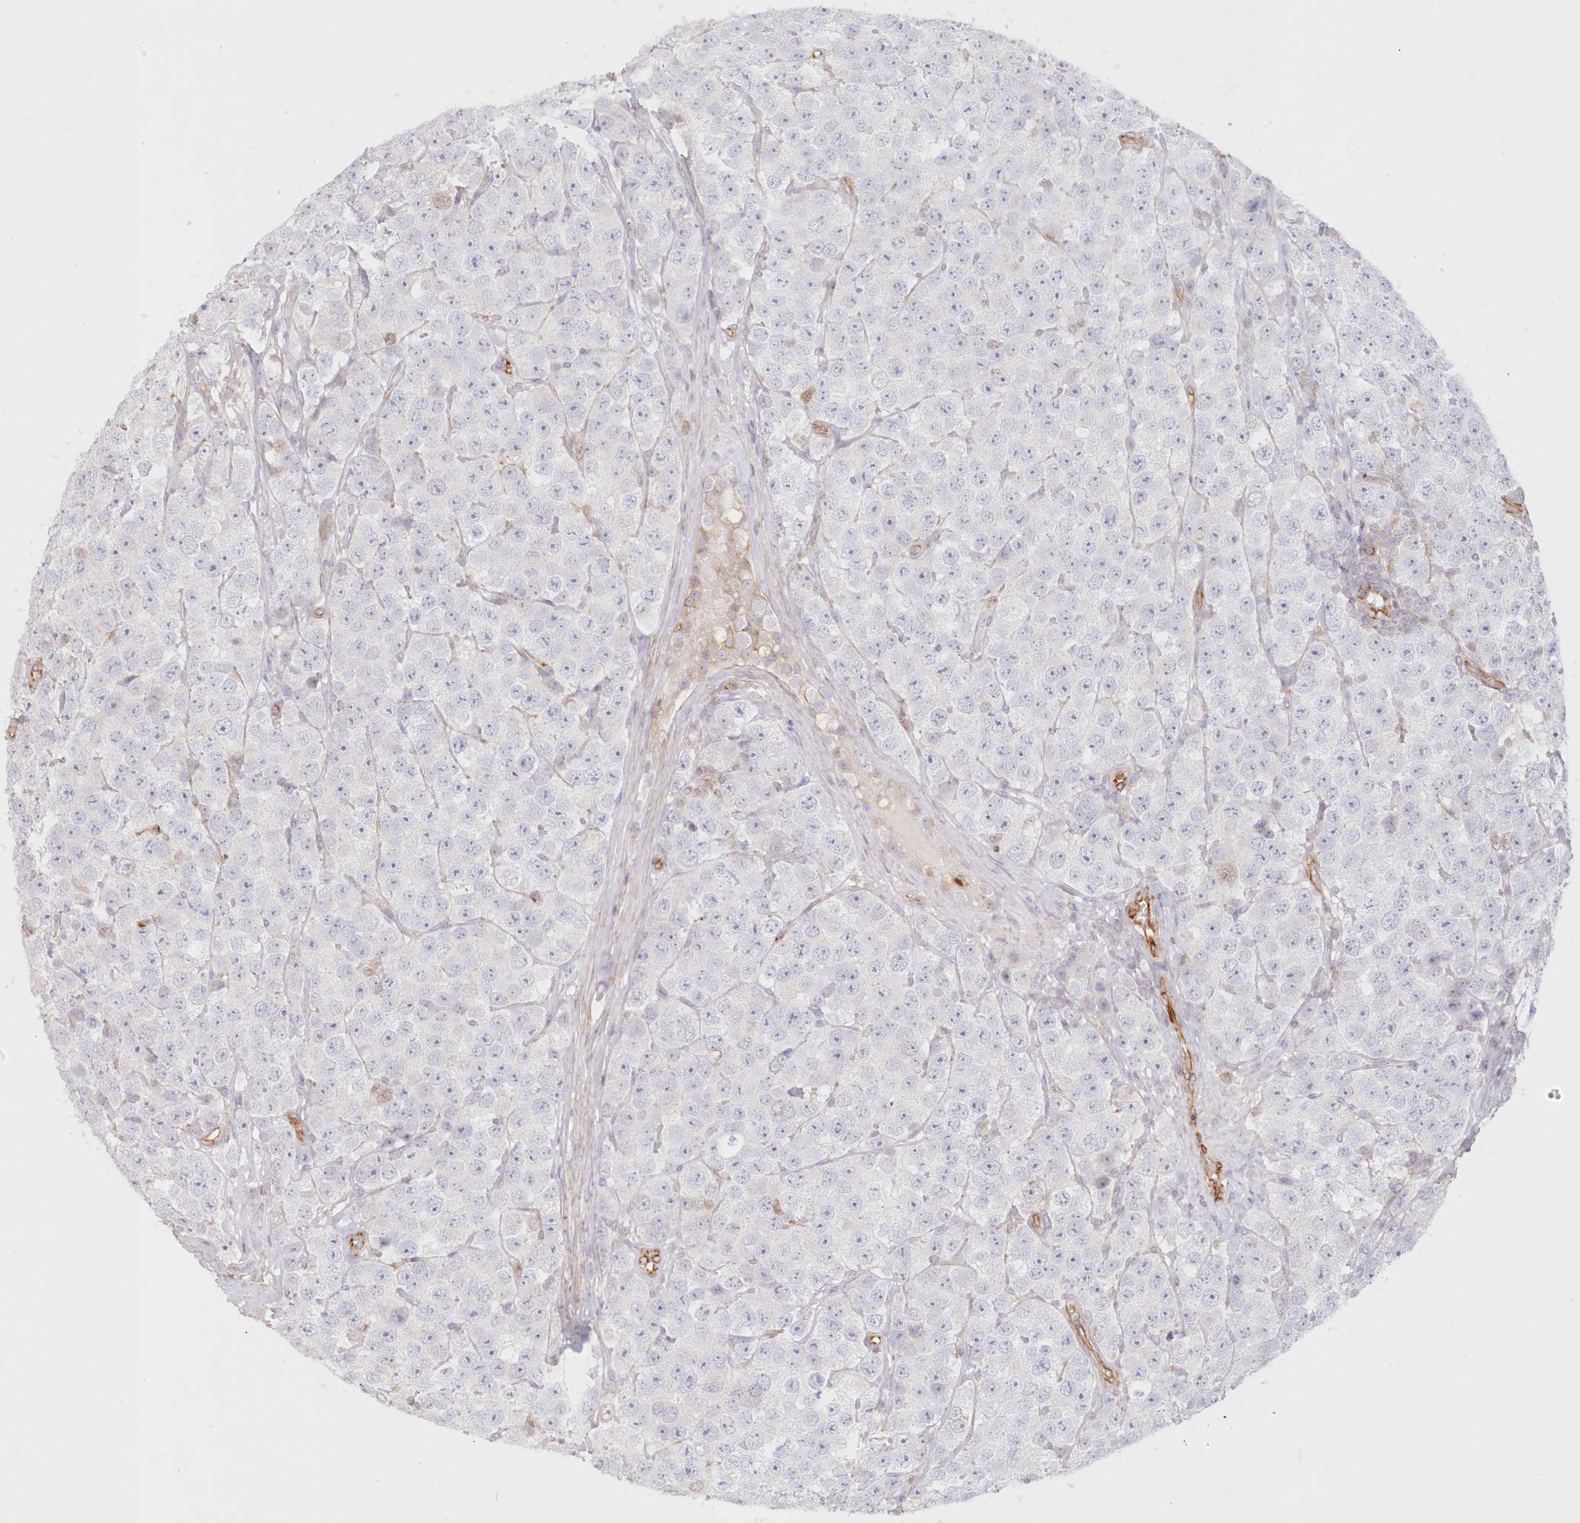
{"staining": {"intensity": "negative", "quantity": "none", "location": "none"}, "tissue": "testis cancer", "cell_type": "Tumor cells", "image_type": "cancer", "snomed": [{"axis": "morphology", "description": "Seminoma, NOS"}, {"axis": "topography", "description": "Testis"}], "caption": "Protein analysis of testis seminoma demonstrates no significant positivity in tumor cells.", "gene": "DMRTB1", "patient": {"sex": "male", "age": 28}}